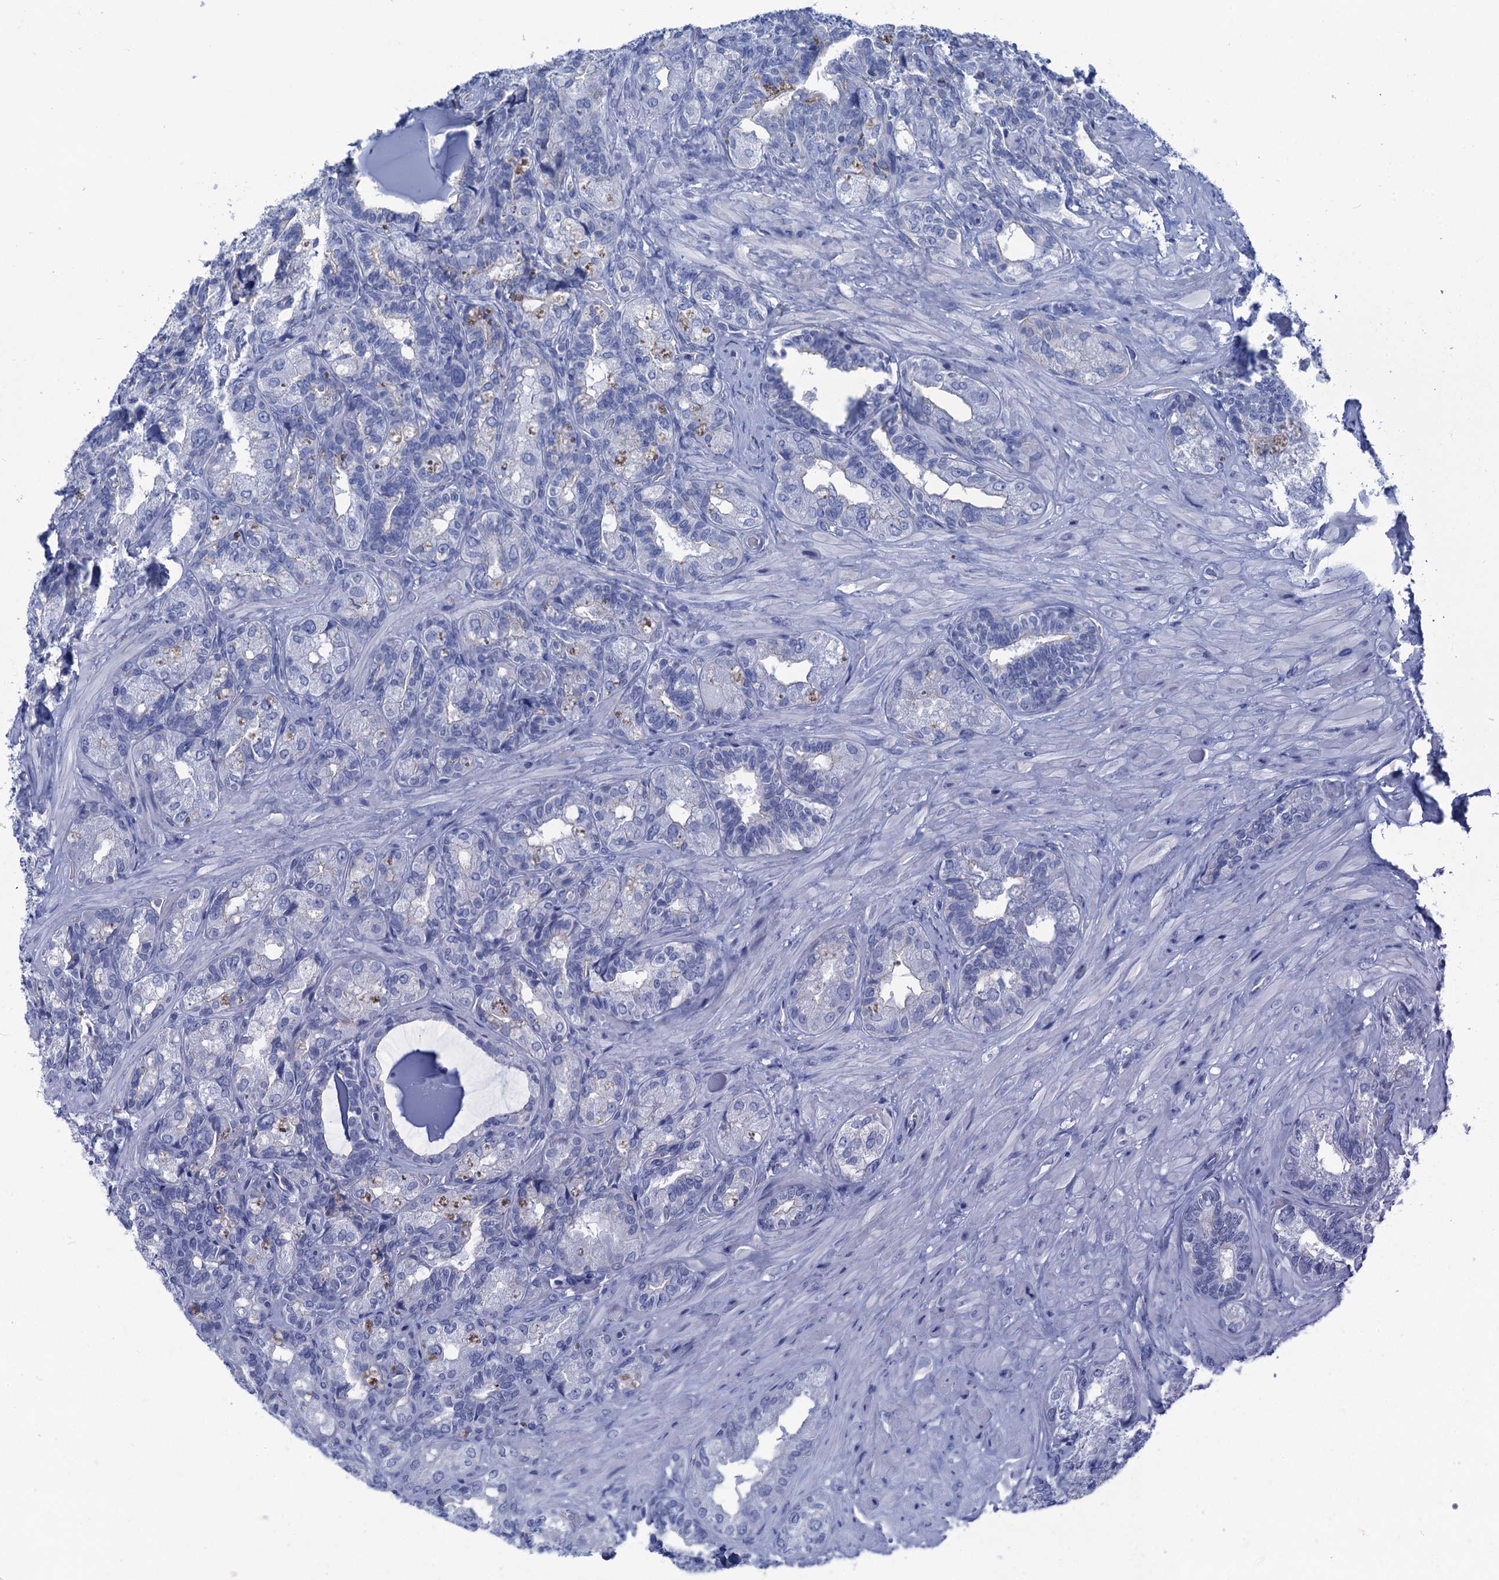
{"staining": {"intensity": "negative", "quantity": "none", "location": "none"}, "tissue": "seminal vesicle", "cell_type": "Glandular cells", "image_type": "normal", "snomed": [{"axis": "morphology", "description": "Normal tissue, NOS"}, {"axis": "topography", "description": "Prostate and seminal vesicle, NOS"}, {"axis": "topography", "description": "Prostate"}, {"axis": "topography", "description": "Seminal veicle"}], "caption": "IHC of normal seminal vesicle demonstrates no positivity in glandular cells. Brightfield microscopy of immunohistochemistry stained with DAB (3,3'-diaminobenzidine) (brown) and hematoxylin (blue), captured at high magnification.", "gene": "CALML5", "patient": {"sex": "male", "age": 67}}